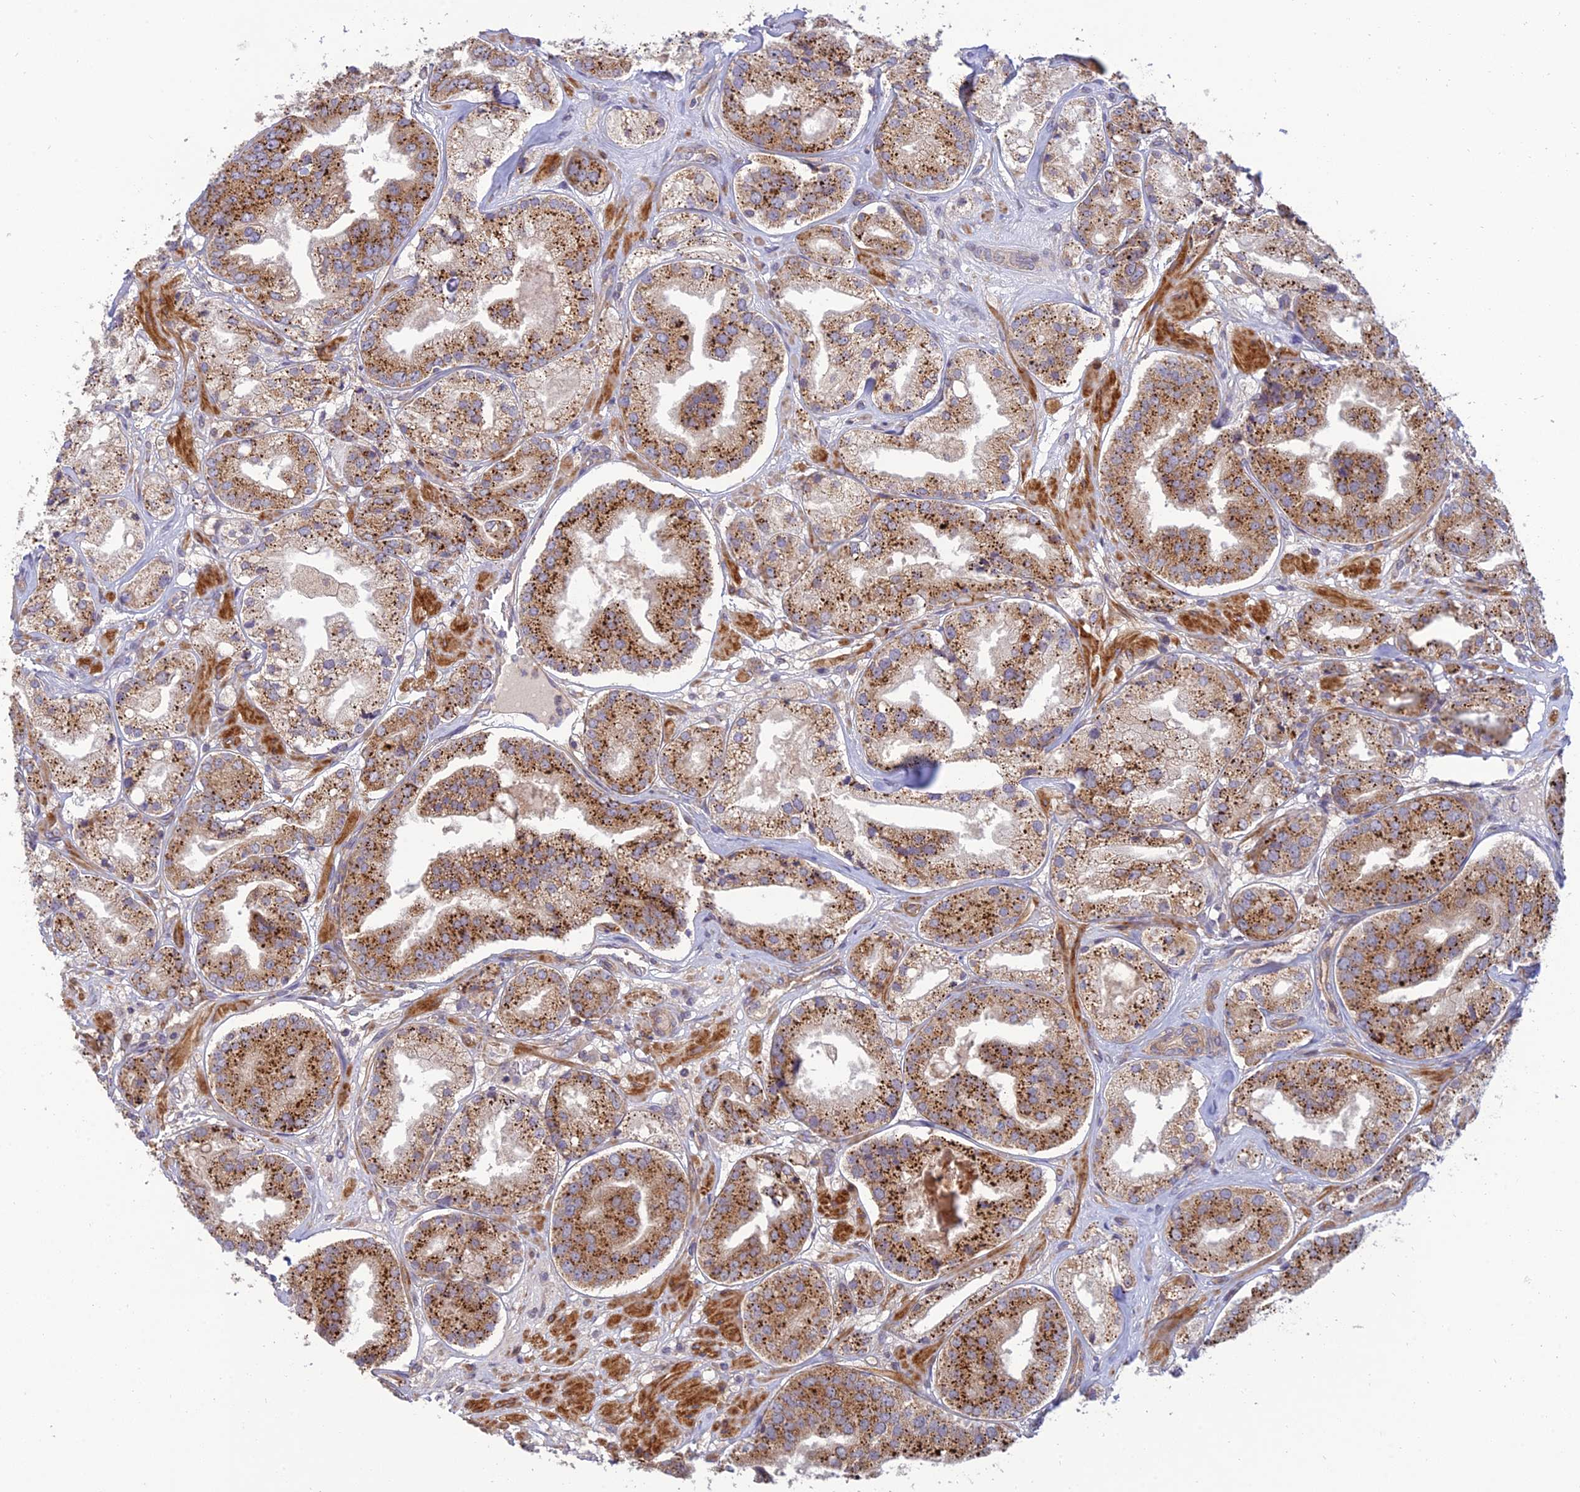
{"staining": {"intensity": "strong", "quantity": ">75%", "location": "cytoplasmic/membranous"}, "tissue": "prostate cancer", "cell_type": "Tumor cells", "image_type": "cancer", "snomed": [{"axis": "morphology", "description": "Adenocarcinoma, High grade"}, {"axis": "topography", "description": "Prostate"}], "caption": "Protein analysis of prostate high-grade adenocarcinoma tissue shows strong cytoplasmic/membranous staining in approximately >75% of tumor cells.", "gene": "C3orf20", "patient": {"sex": "male", "age": 63}}